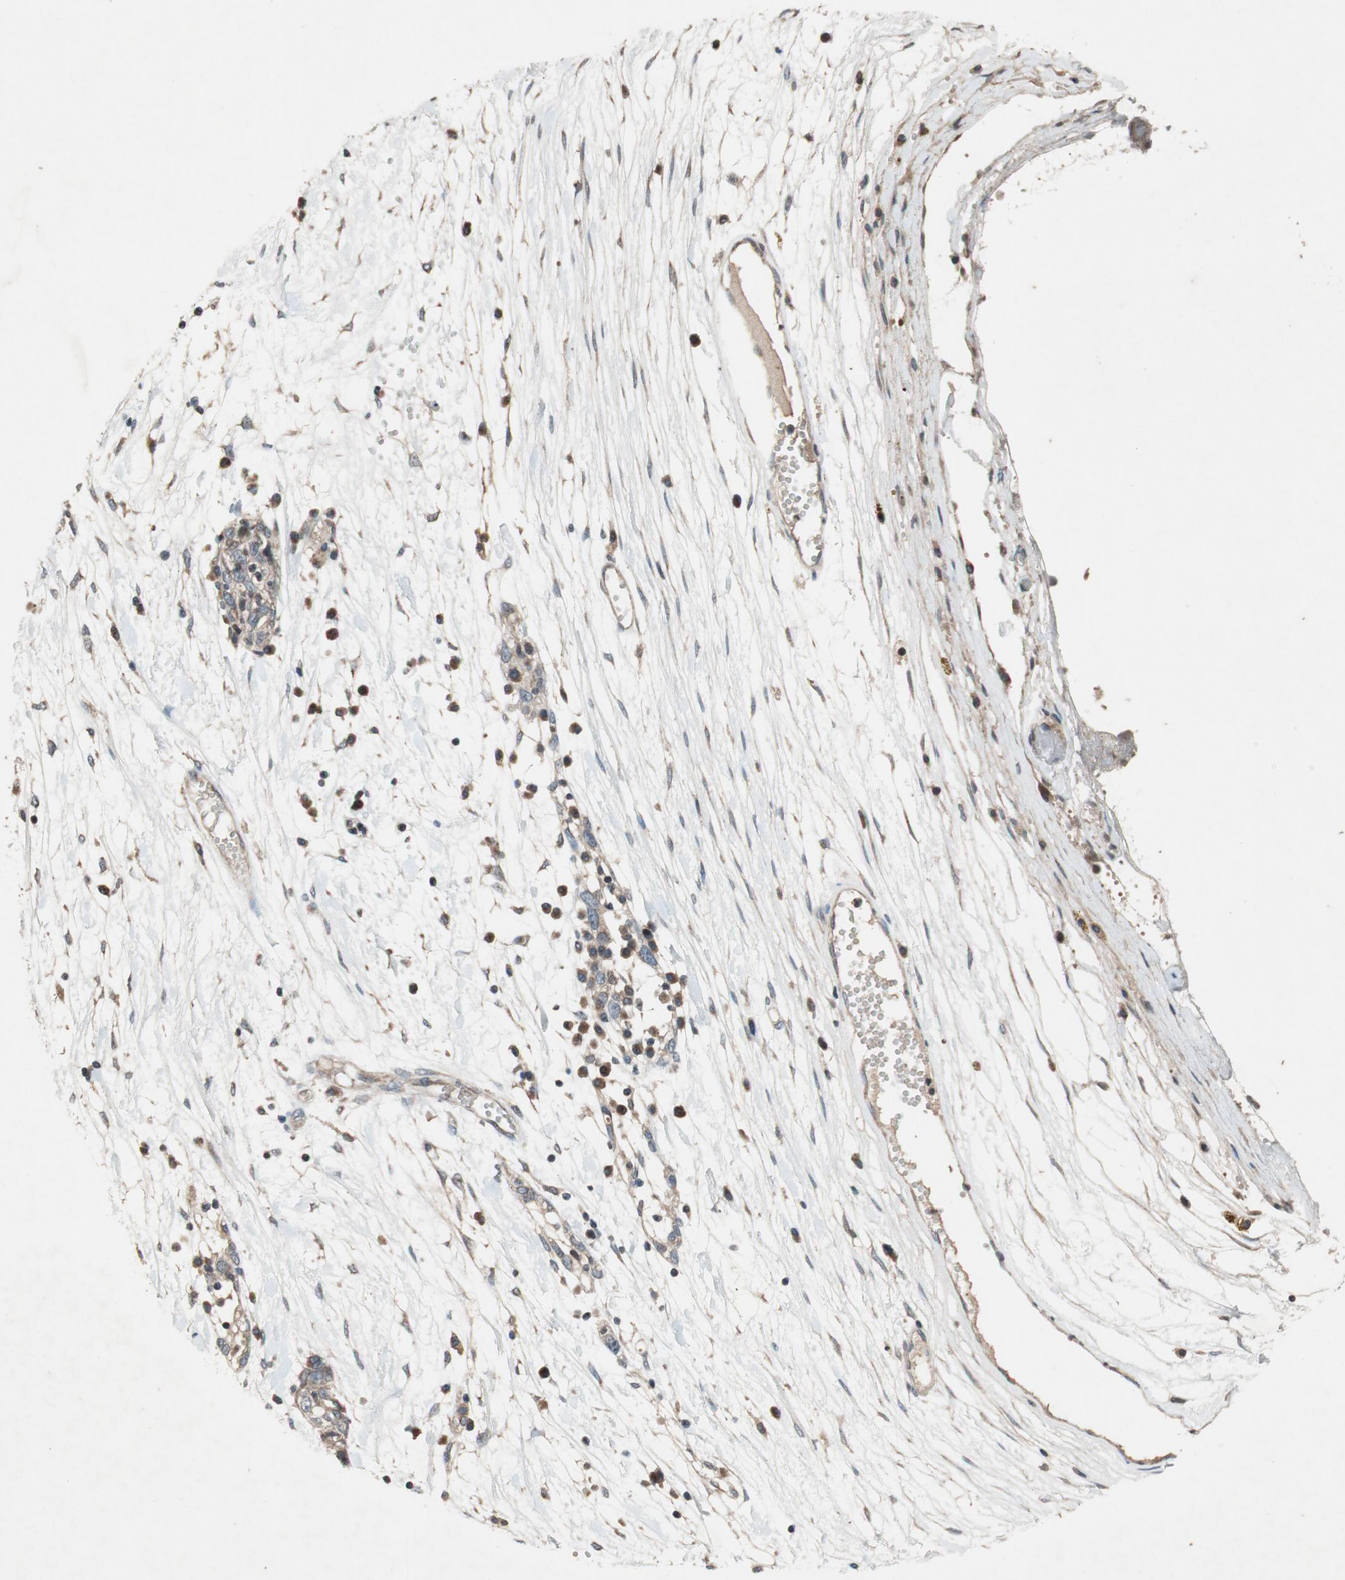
{"staining": {"intensity": "weak", "quantity": ">75%", "location": "cytoplasmic/membranous"}, "tissue": "ovarian cancer", "cell_type": "Tumor cells", "image_type": "cancer", "snomed": [{"axis": "morphology", "description": "Cystadenocarcinoma, serous, NOS"}, {"axis": "topography", "description": "Ovary"}], "caption": "Protein expression analysis of human serous cystadenocarcinoma (ovarian) reveals weak cytoplasmic/membranous staining in about >75% of tumor cells.", "gene": "ATP2C1", "patient": {"sex": "female", "age": 71}}